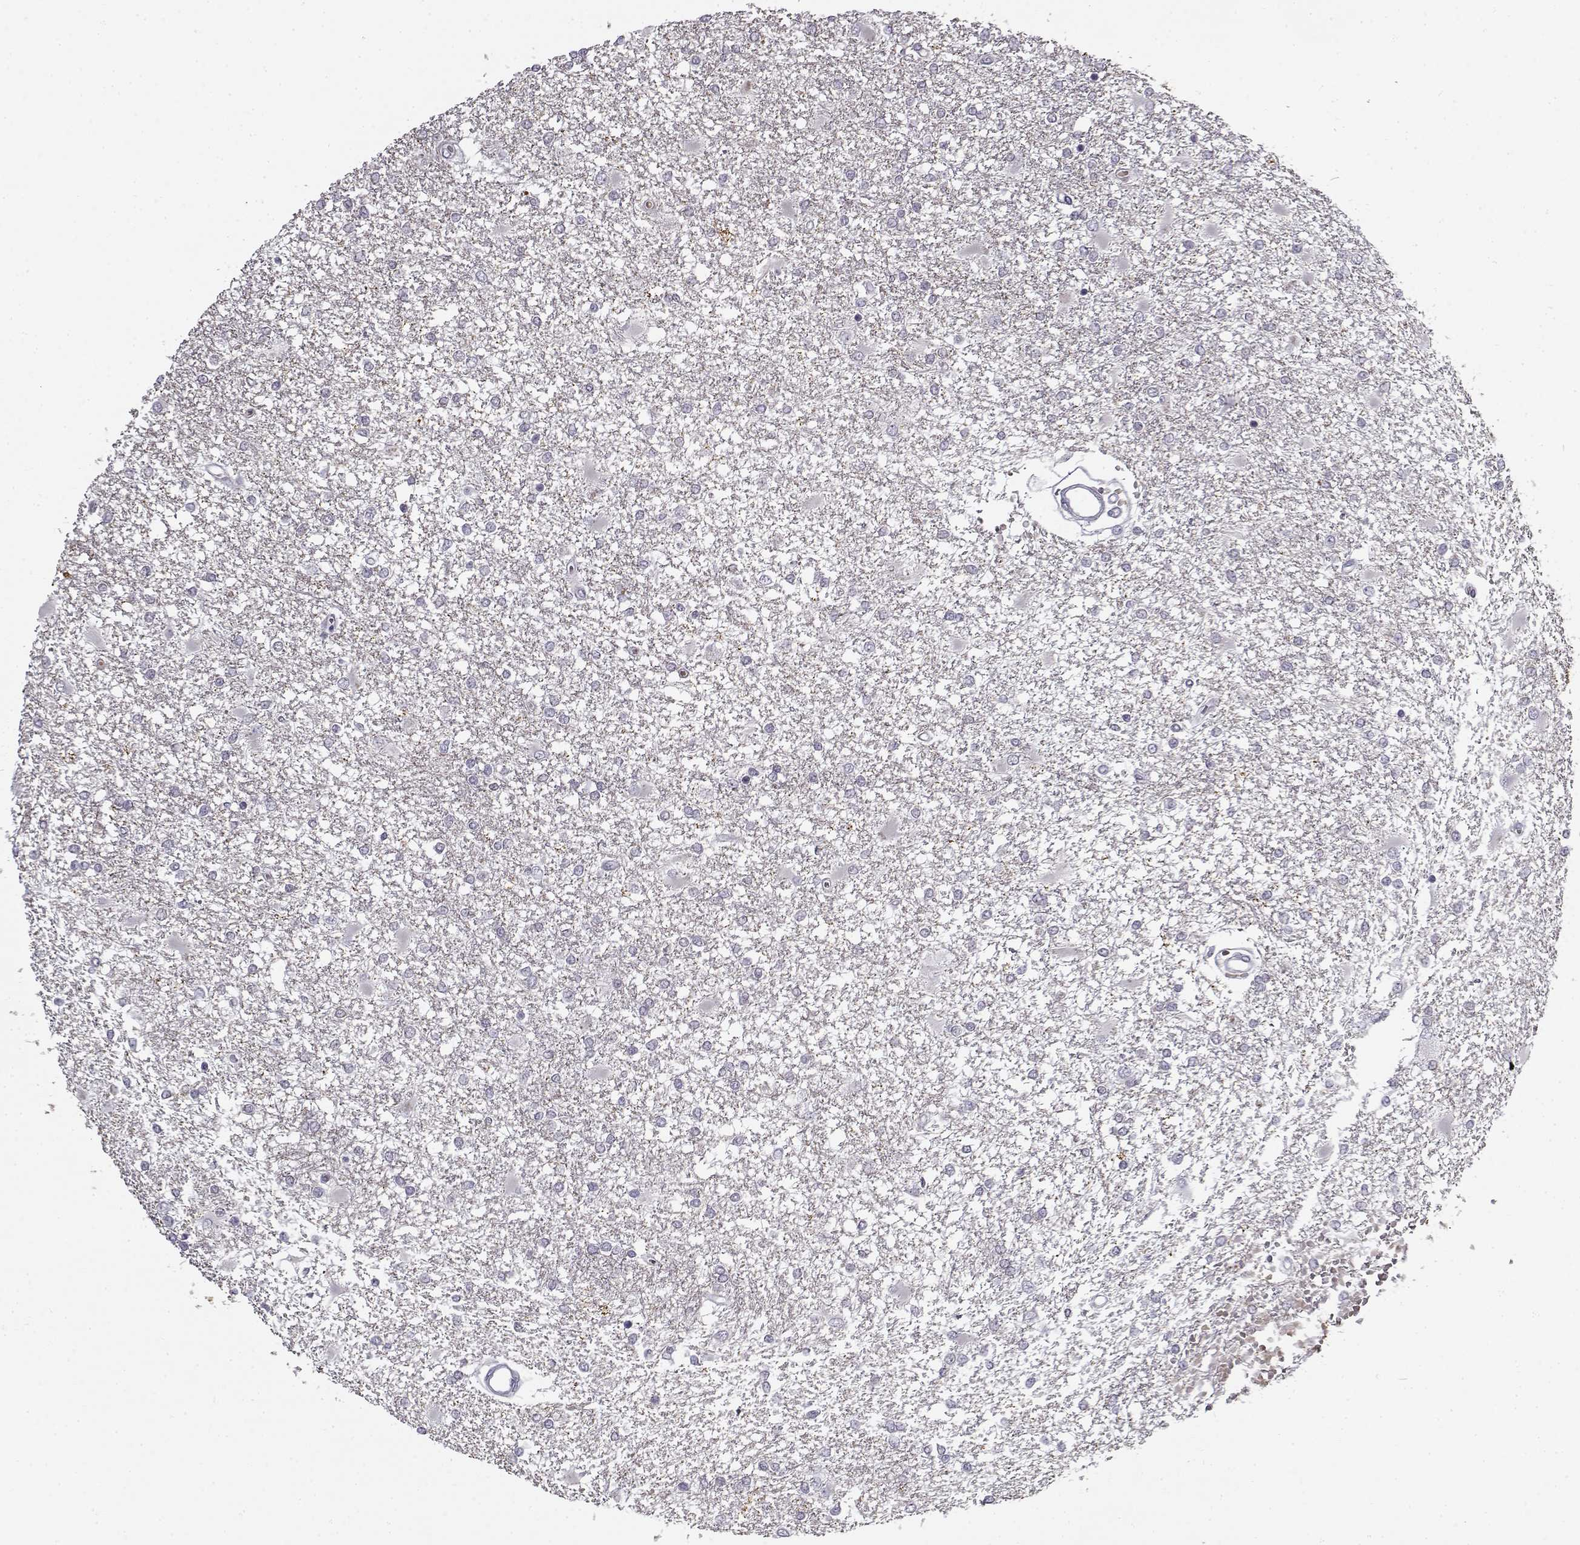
{"staining": {"intensity": "negative", "quantity": "none", "location": "none"}, "tissue": "glioma", "cell_type": "Tumor cells", "image_type": "cancer", "snomed": [{"axis": "morphology", "description": "Glioma, malignant, High grade"}, {"axis": "topography", "description": "Cerebral cortex"}], "caption": "Histopathology image shows no significant protein positivity in tumor cells of malignant high-grade glioma.", "gene": "SNCA", "patient": {"sex": "male", "age": 79}}